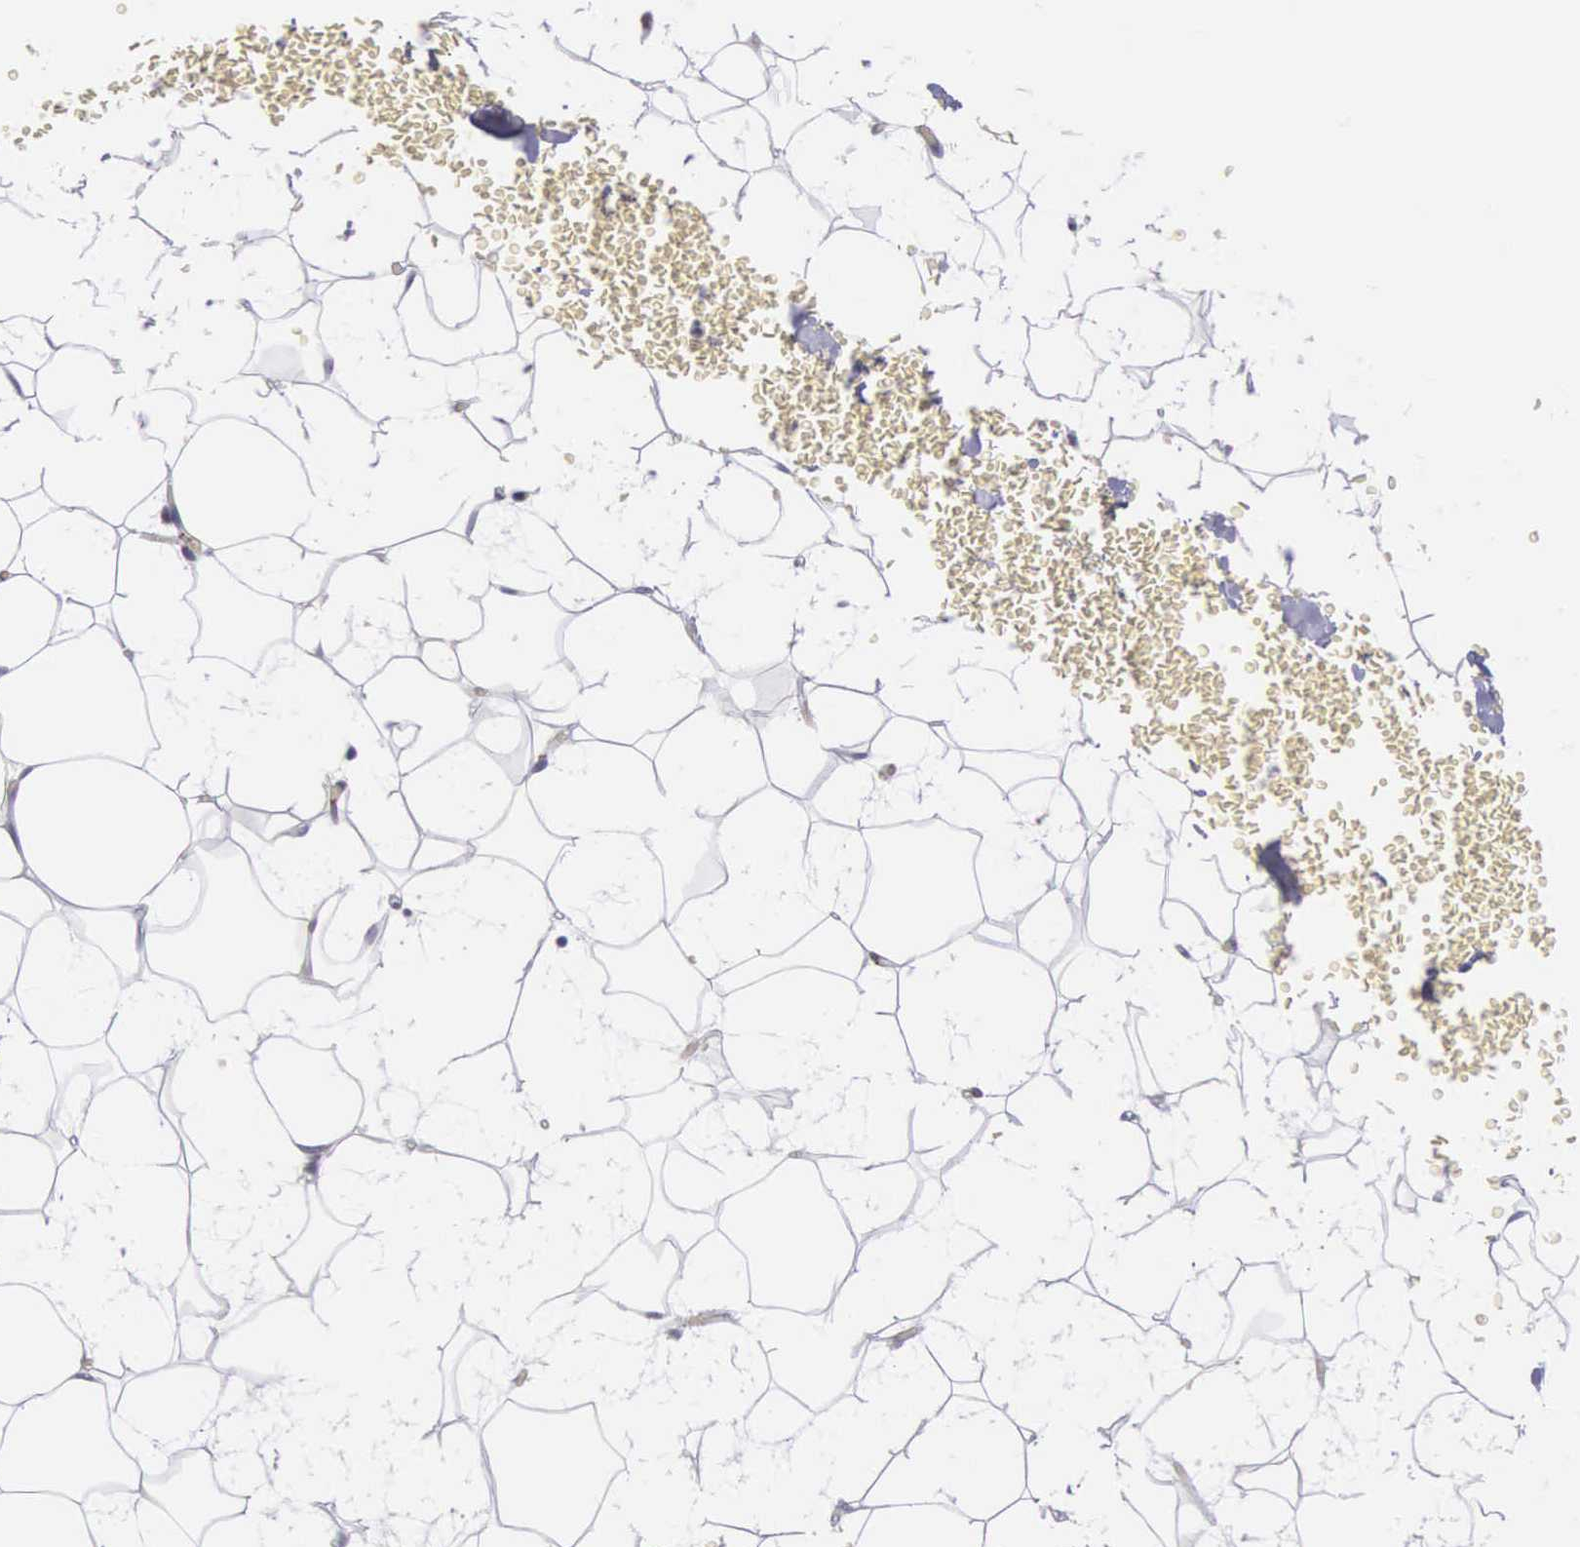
{"staining": {"intensity": "negative", "quantity": "none", "location": "none"}, "tissue": "adipose tissue", "cell_type": "Adipocytes", "image_type": "normal", "snomed": [{"axis": "morphology", "description": "Normal tissue, NOS"}, {"axis": "morphology", "description": "Inflammation, NOS"}, {"axis": "topography", "description": "Lymph node"}, {"axis": "topography", "description": "Peripheral nerve tissue"}], "caption": "DAB immunohistochemical staining of benign human adipose tissue displays no significant positivity in adipocytes. Nuclei are stained in blue.", "gene": "ETV6", "patient": {"sex": "male", "age": 52}}